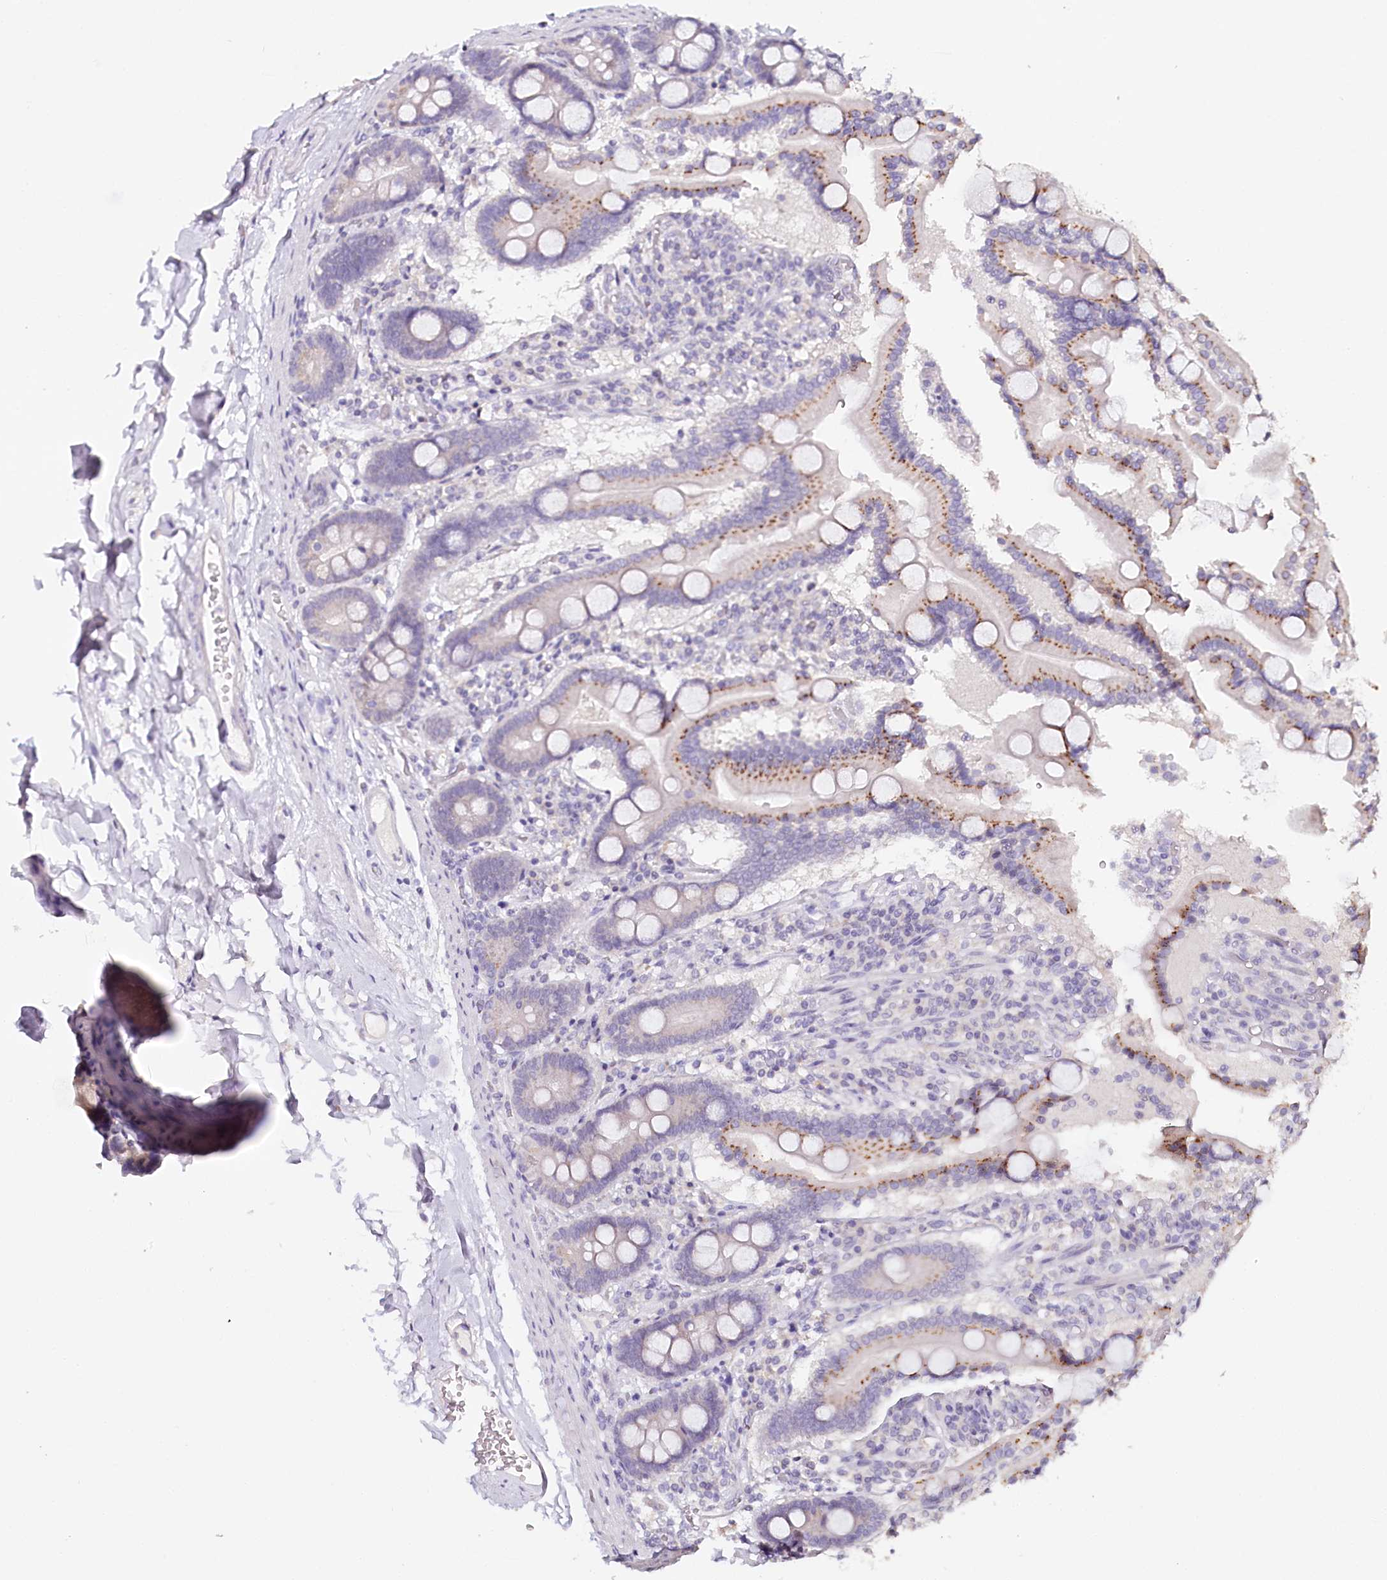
{"staining": {"intensity": "moderate", "quantity": "25%-75%", "location": "cytoplasmic/membranous"}, "tissue": "duodenum", "cell_type": "Glandular cells", "image_type": "normal", "snomed": [{"axis": "morphology", "description": "Normal tissue, NOS"}, {"axis": "topography", "description": "Duodenum"}], "caption": "Protein expression analysis of benign human duodenum reveals moderate cytoplasmic/membranous expression in about 25%-75% of glandular cells. (Stains: DAB in brown, nuclei in blue, Microscopy: brightfield microscopy at high magnification).", "gene": "TP53", "patient": {"sex": "male", "age": 55}}